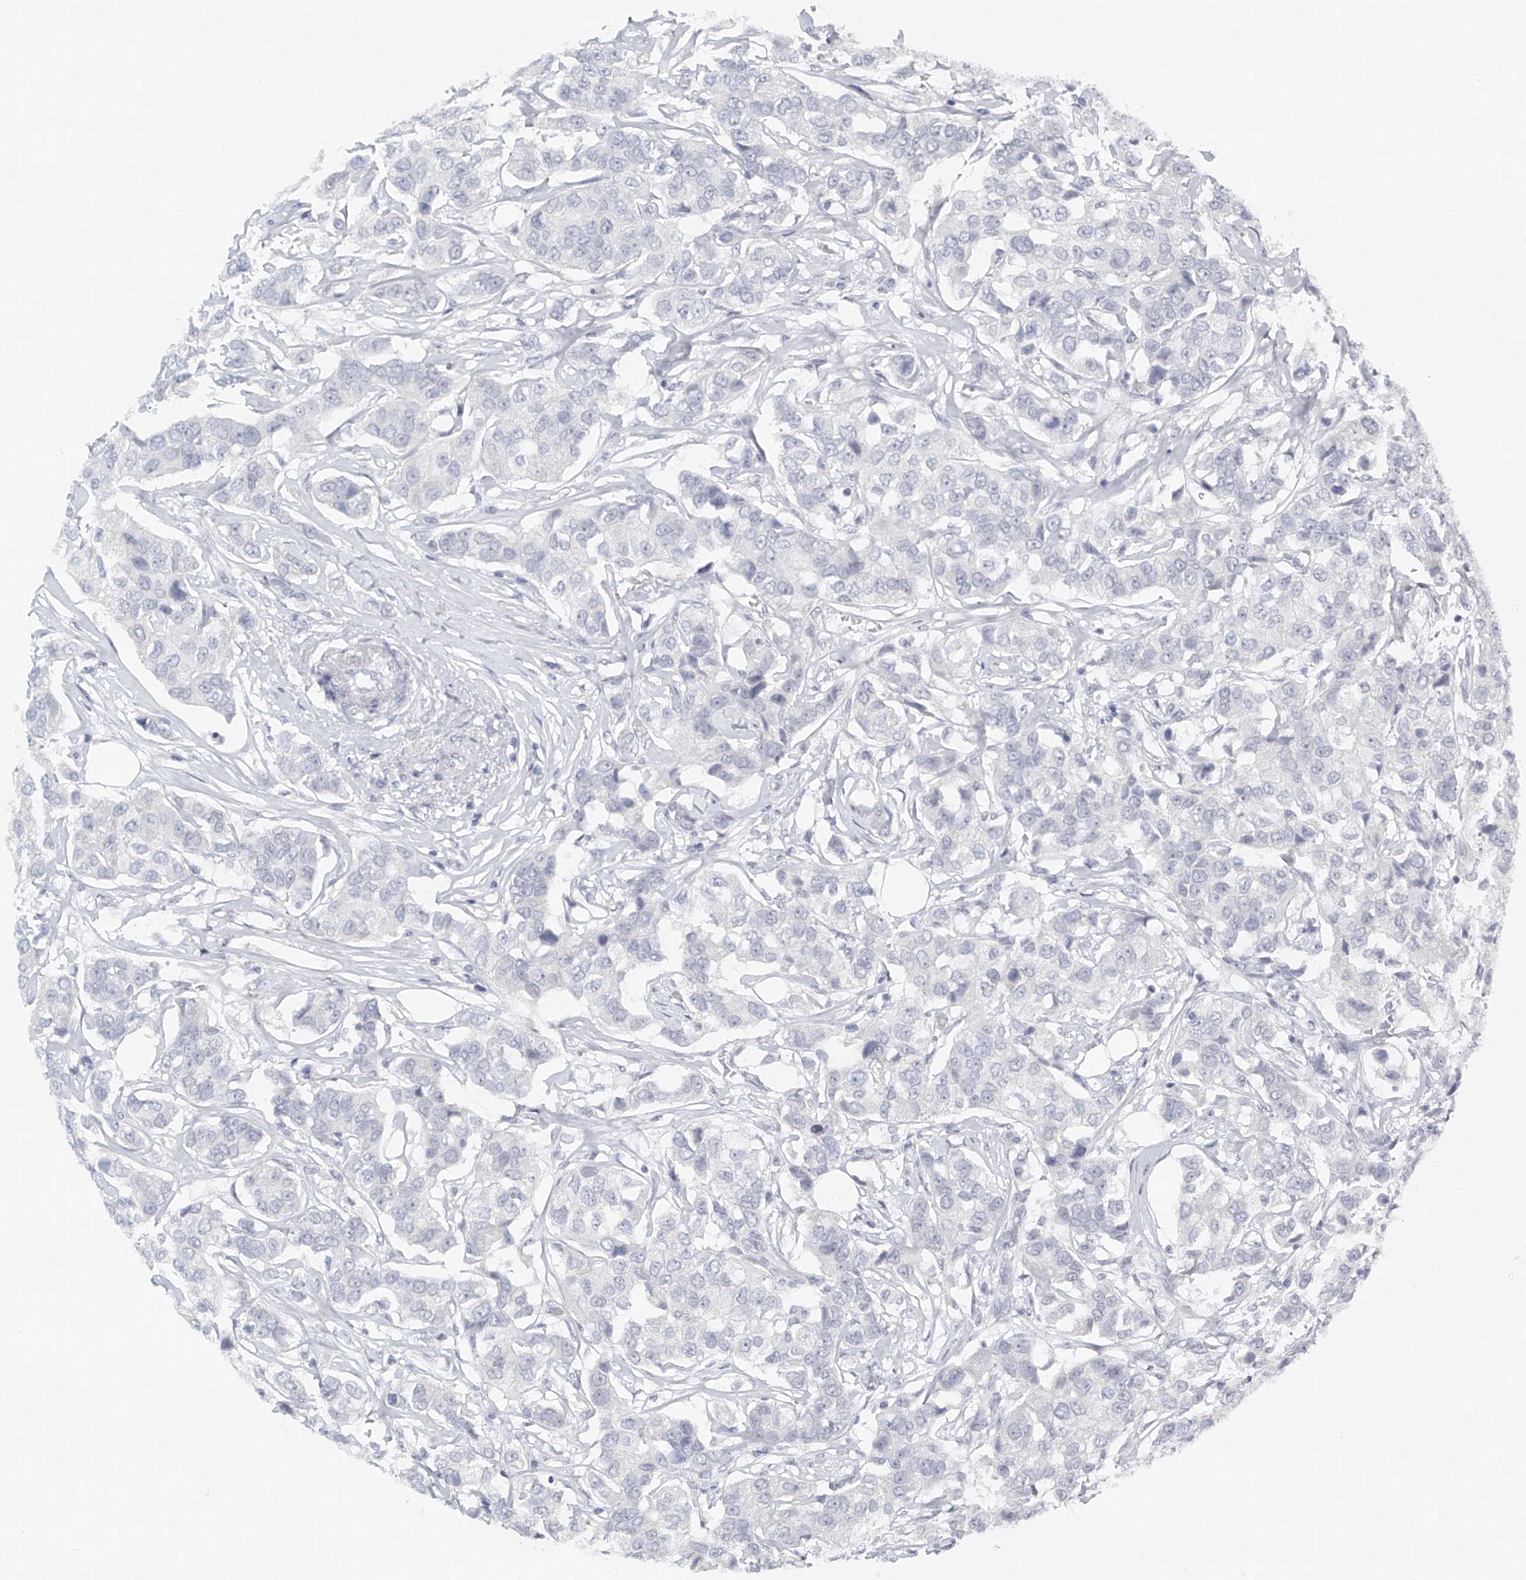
{"staining": {"intensity": "negative", "quantity": "none", "location": "none"}, "tissue": "breast cancer", "cell_type": "Tumor cells", "image_type": "cancer", "snomed": [{"axis": "morphology", "description": "Duct carcinoma"}, {"axis": "topography", "description": "Breast"}], "caption": "High magnification brightfield microscopy of breast cancer (infiltrating ductal carcinoma) stained with DAB (3,3'-diaminobenzidine) (brown) and counterstained with hematoxylin (blue): tumor cells show no significant expression.", "gene": "FAT2", "patient": {"sex": "female", "age": 80}}